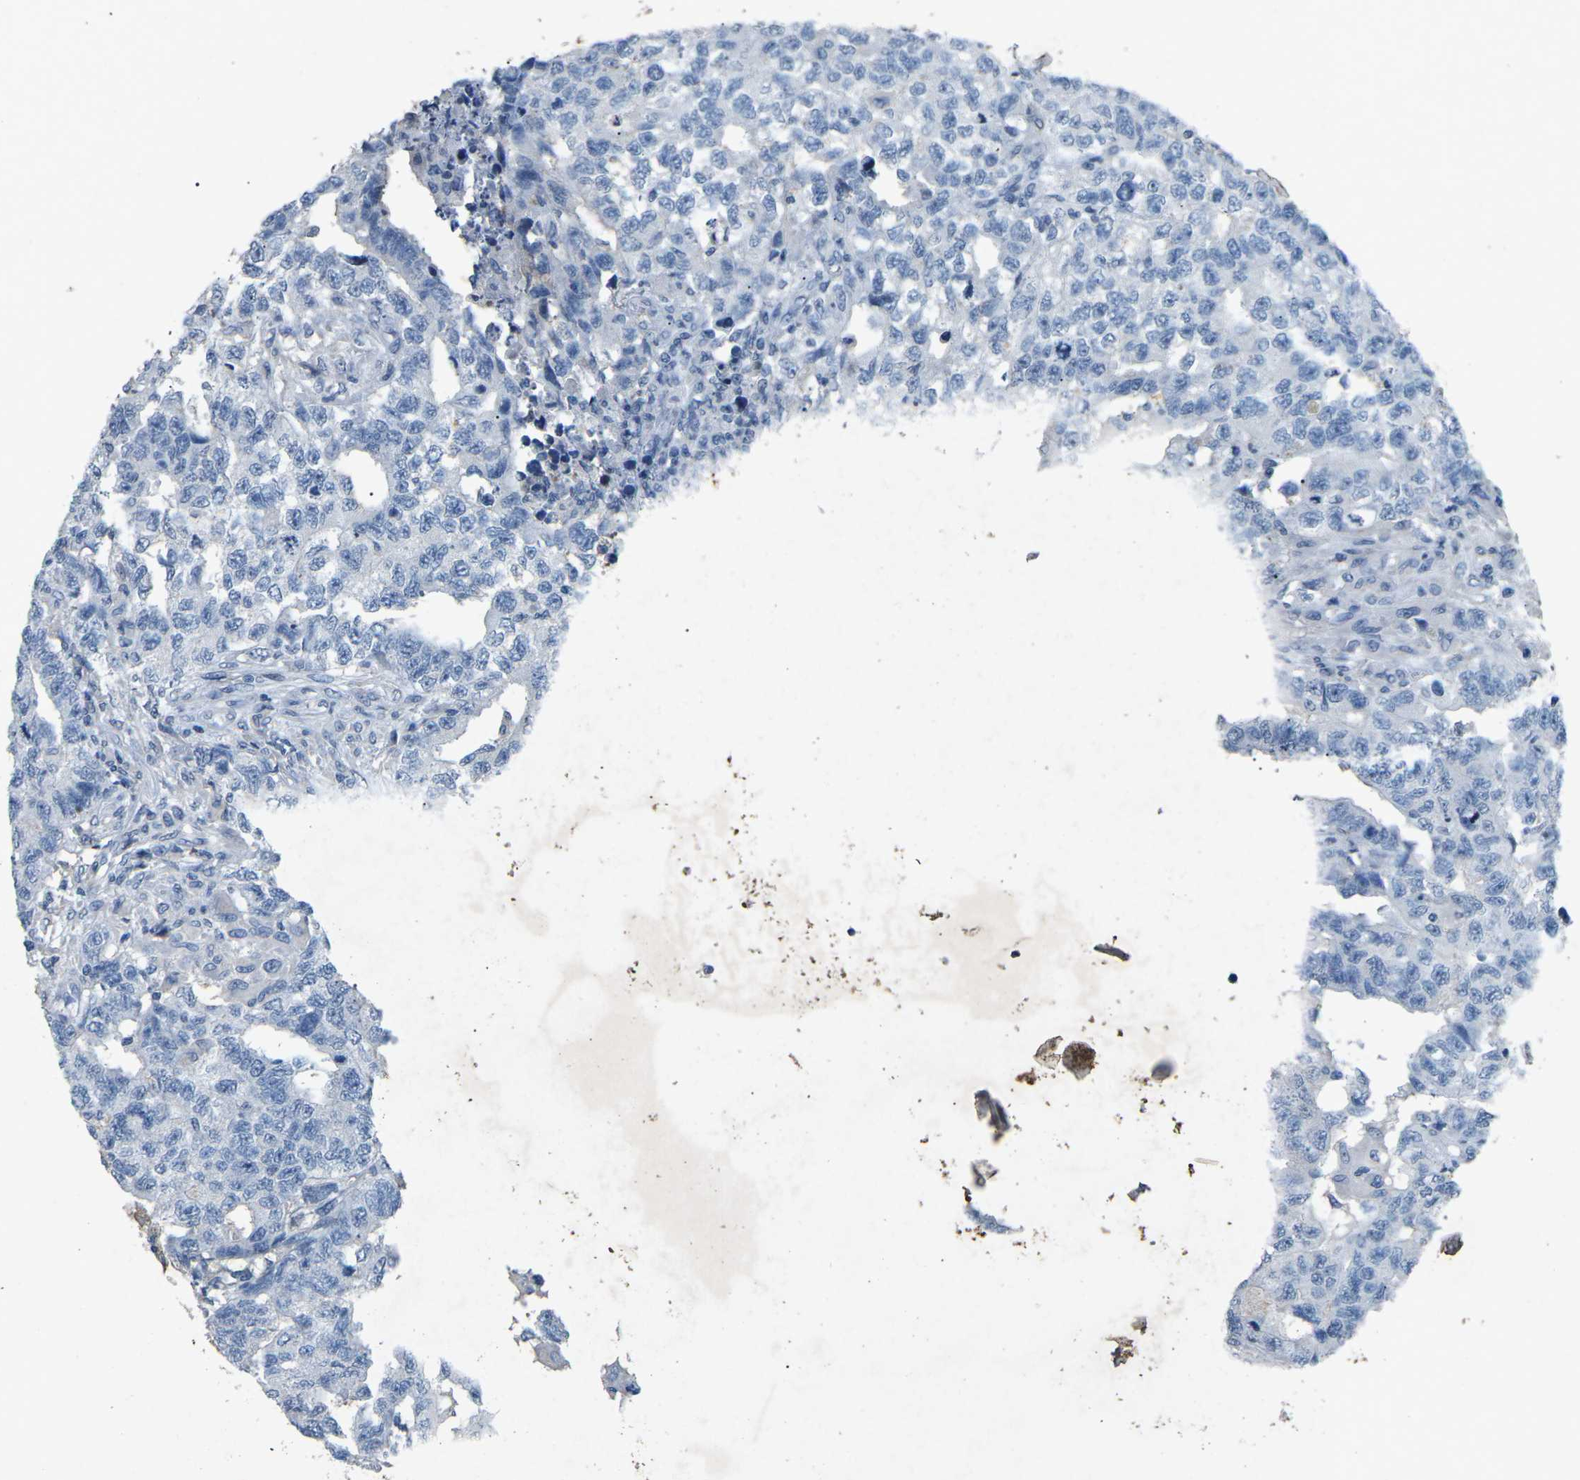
{"staining": {"intensity": "negative", "quantity": "none", "location": "none"}, "tissue": "testis cancer", "cell_type": "Tumor cells", "image_type": "cancer", "snomed": [{"axis": "morphology", "description": "Carcinoma, Embryonal, NOS"}, {"axis": "topography", "description": "Testis"}], "caption": "Immunohistochemistry (IHC) photomicrograph of neoplastic tissue: testis embryonal carcinoma stained with DAB demonstrates no significant protein staining in tumor cells. The staining was performed using DAB (3,3'-diaminobenzidine) to visualize the protein expression in brown, while the nuclei were stained in blue with hematoxylin (Magnification: 20x).", "gene": "A1BG", "patient": {"sex": "male", "age": 21}}